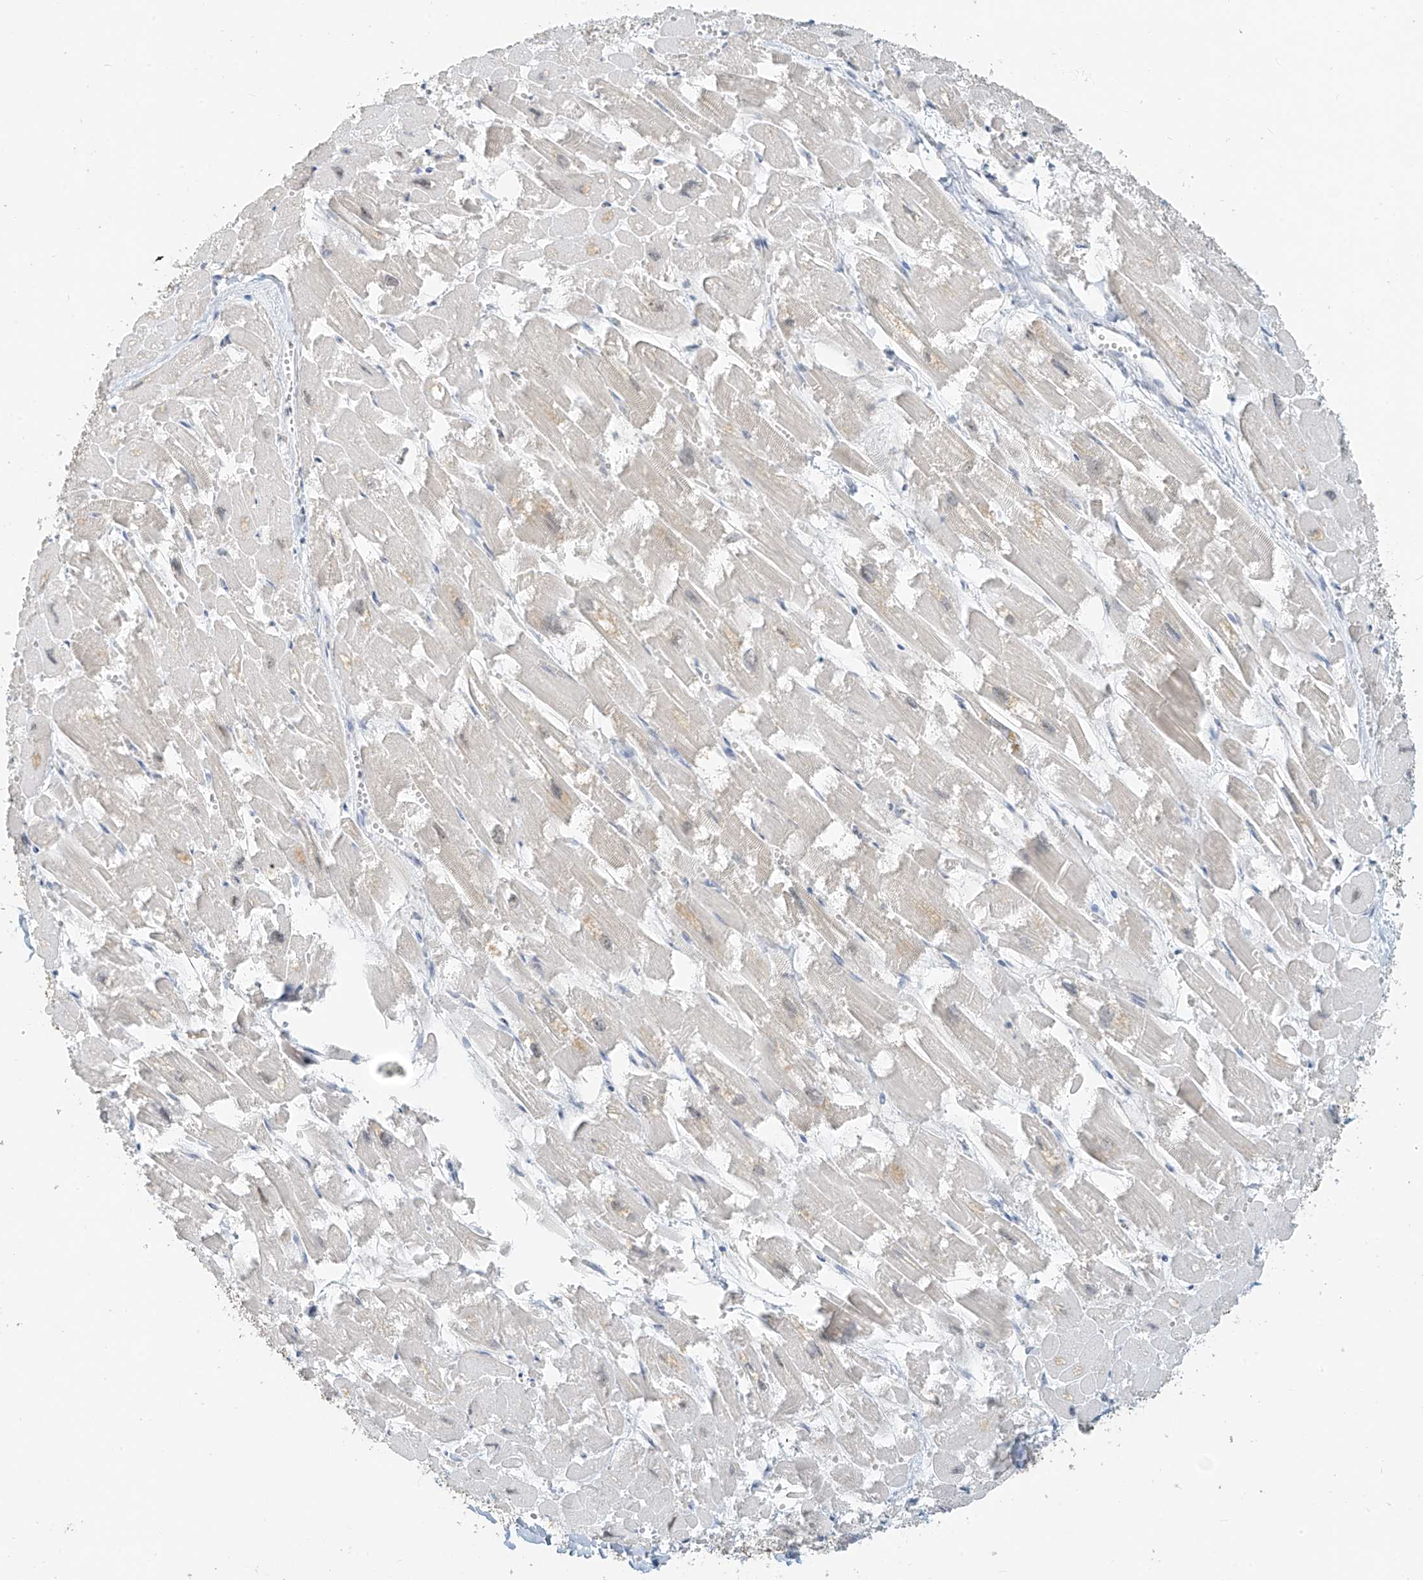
{"staining": {"intensity": "weak", "quantity": "<25%", "location": "cytoplasmic/membranous"}, "tissue": "heart muscle", "cell_type": "Cardiomyocytes", "image_type": "normal", "snomed": [{"axis": "morphology", "description": "Normal tissue, NOS"}, {"axis": "topography", "description": "Heart"}], "caption": "This is a micrograph of IHC staining of benign heart muscle, which shows no positivity in cardiomyocytes.", "gene": "C2orf42", "patient": {"sex": "male", "age": 54}}